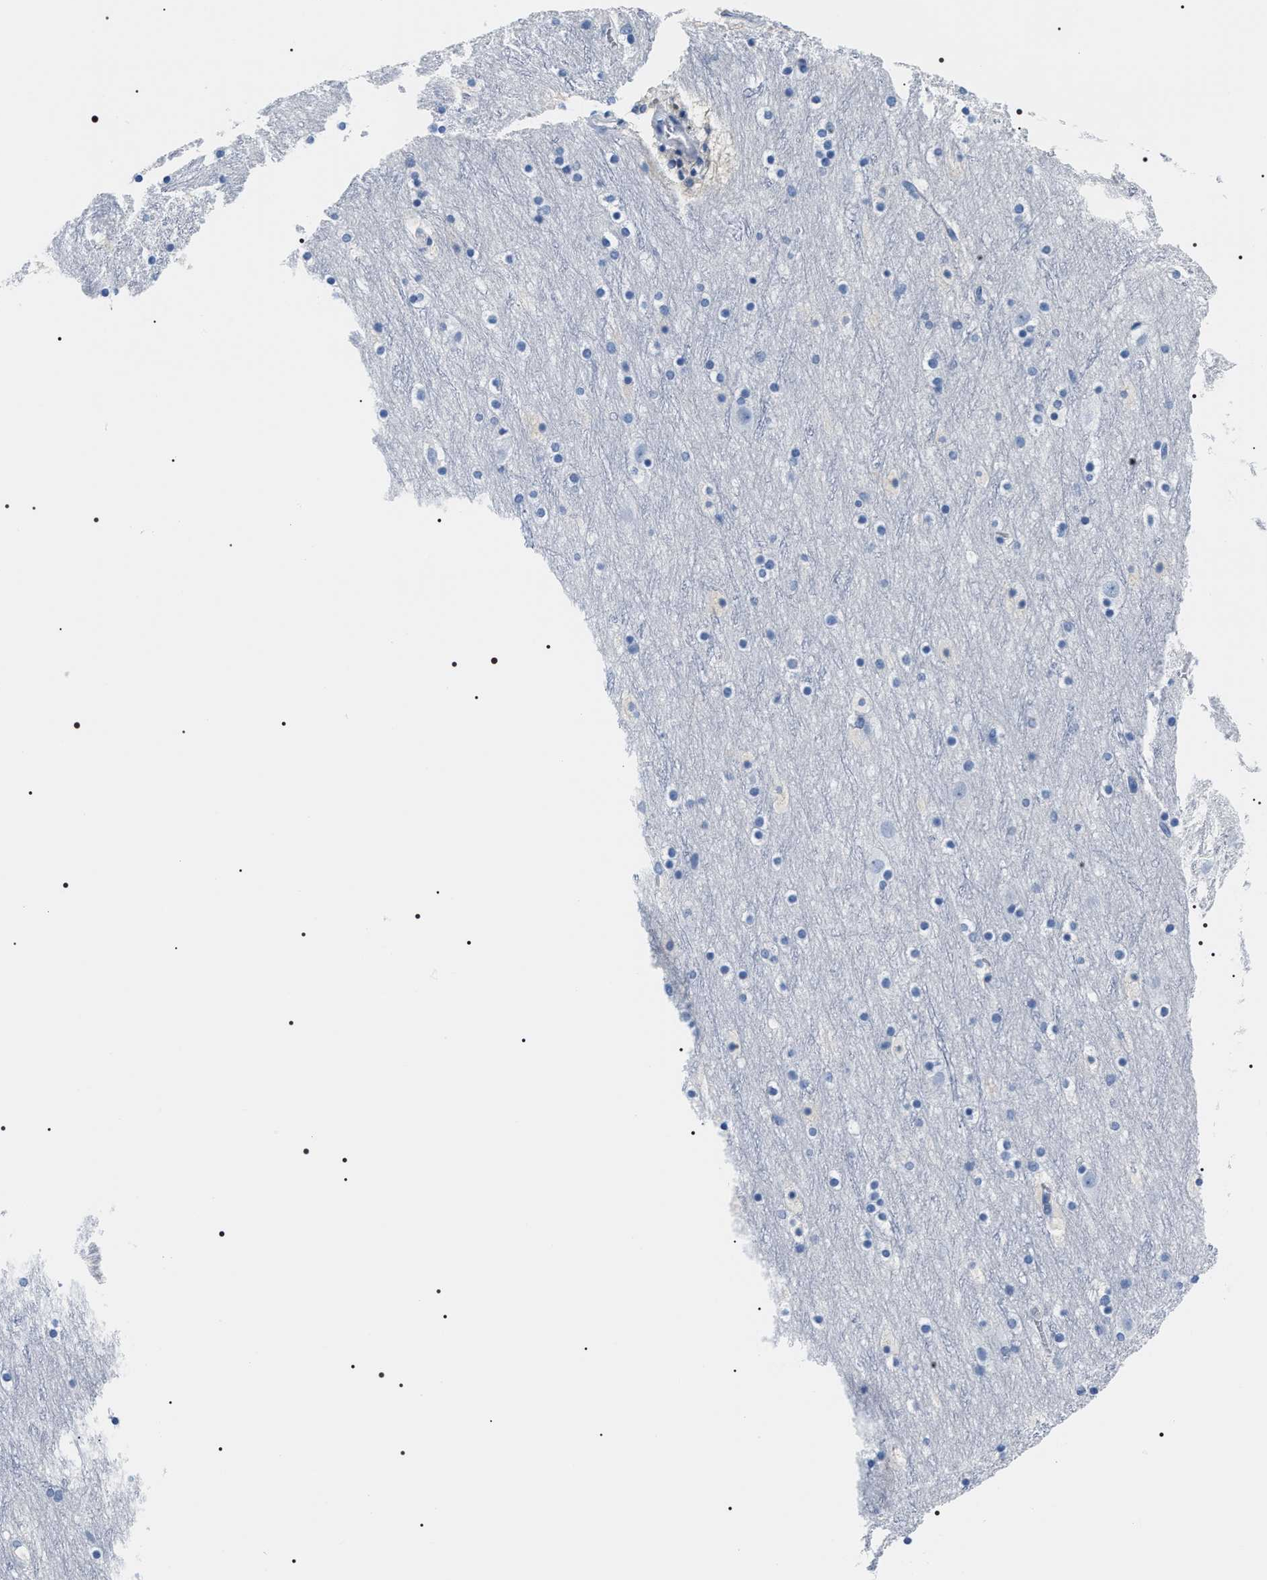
{"staining": {"intensity": "negative", "quantity": "none", "location": "none"}, "tissue": "cerebral cortex", "cell_type": "Endothelial cells", "image_type": "normal", "snomed": [{"axis": "morphology", "description": "Normal tissue, NOS"}, {"axis": "topography", "description": "Cerebral cortex"}], "caption": "The photomicrograph displays no significant positivity in endothelial cells of cerebral cortex.", "gene": "ADH4", "patient": {"sex": "male", "age": 45}}